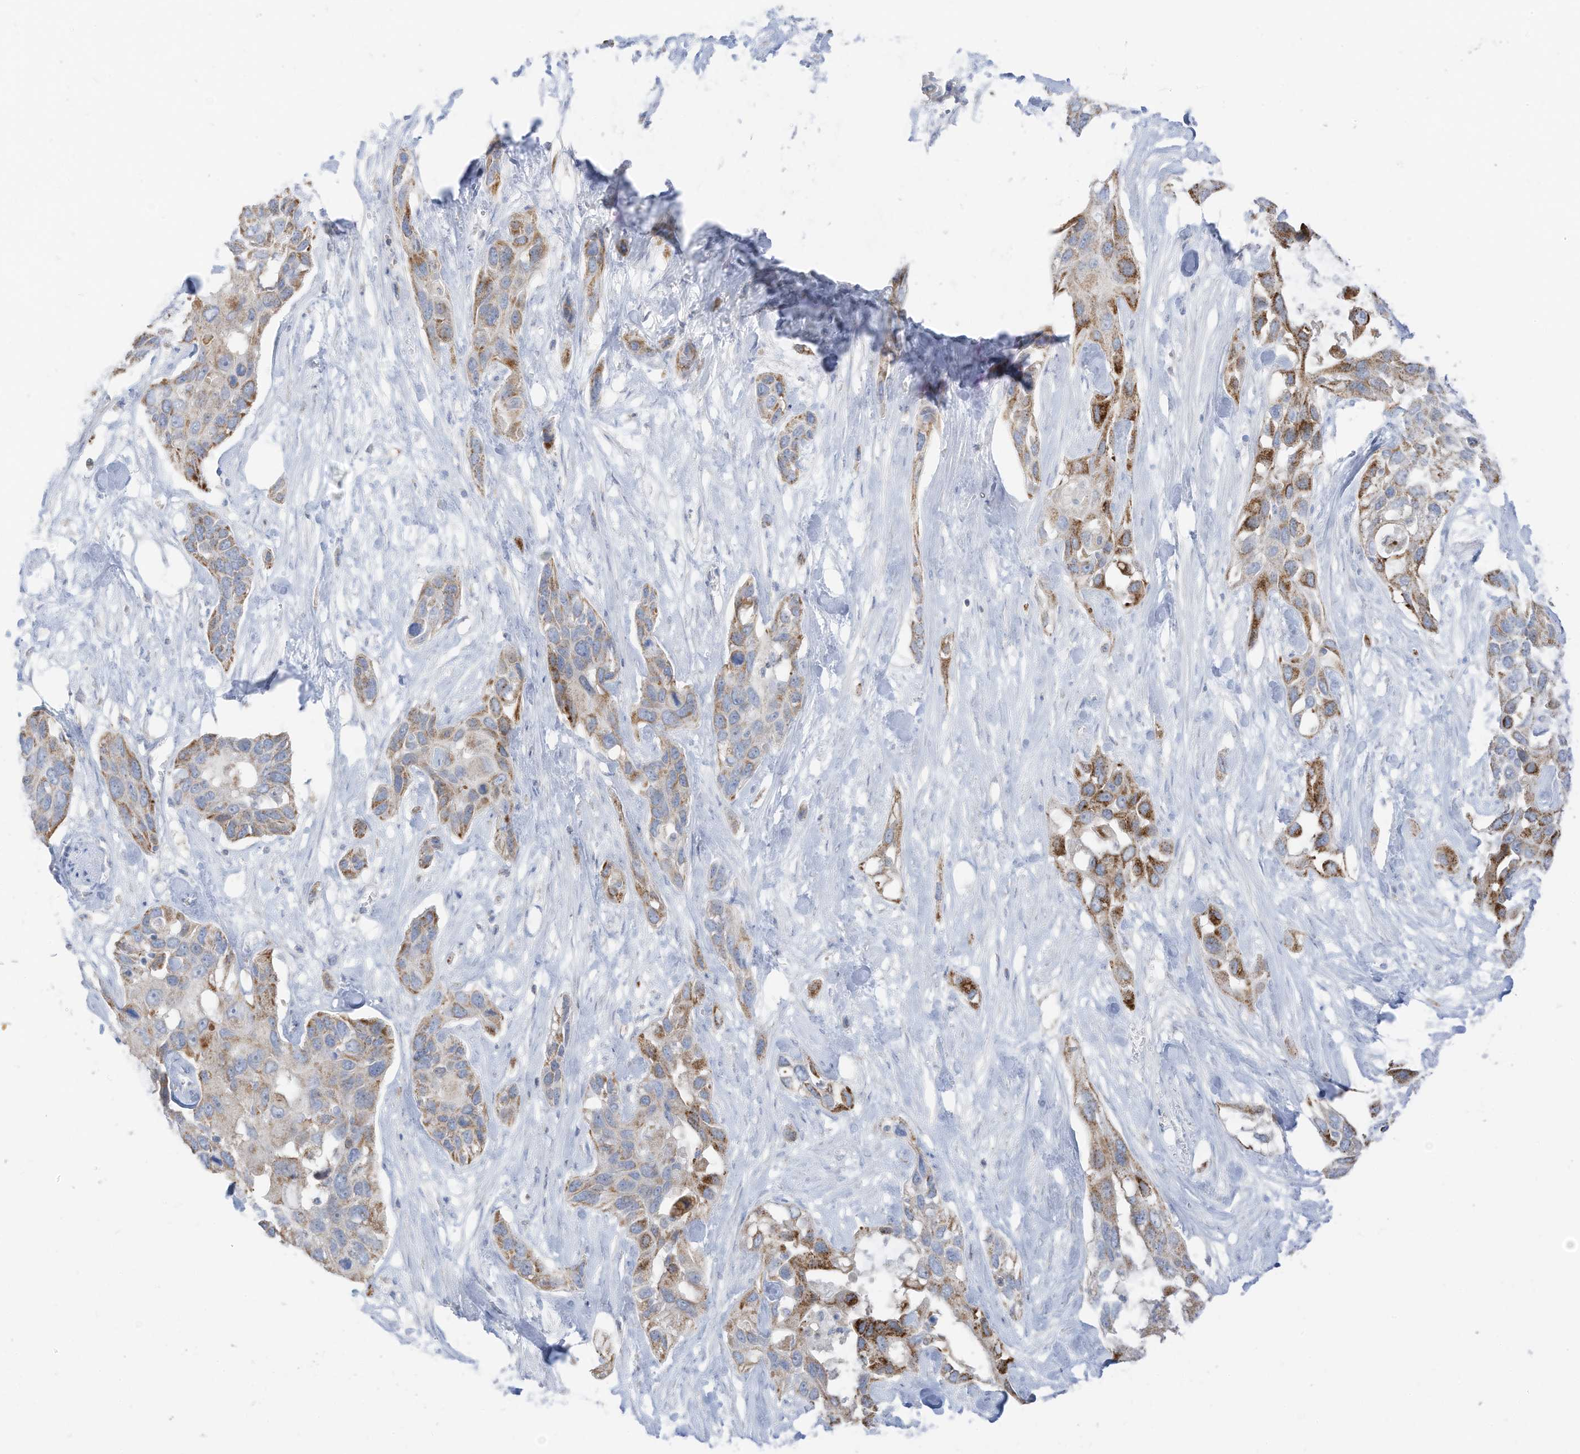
{"staining": {"intensity": "moderate", "quantity": ">75%", "location": "cytoplasmic/membranous"}, "tissue": "pancreatic cancer", "cell_type": "Tumor cells", "image_type": "cancer", "snomed": [{"axis": "morphology", "description": "Adenocarcinoma, NOS"}, {"axis": "topography", "description": "Pancreas"}], "caption": "Immunohistochemistry (IHC) image of adenocarcinoma (pancreatic) stained for a protein (brown), which shows medium levels of moderate cytoplasmic/membranous staining in approximately >75% of tumor cells.", "gene": "ETHE1", "patient": {"sex": "female", "age": 60}}